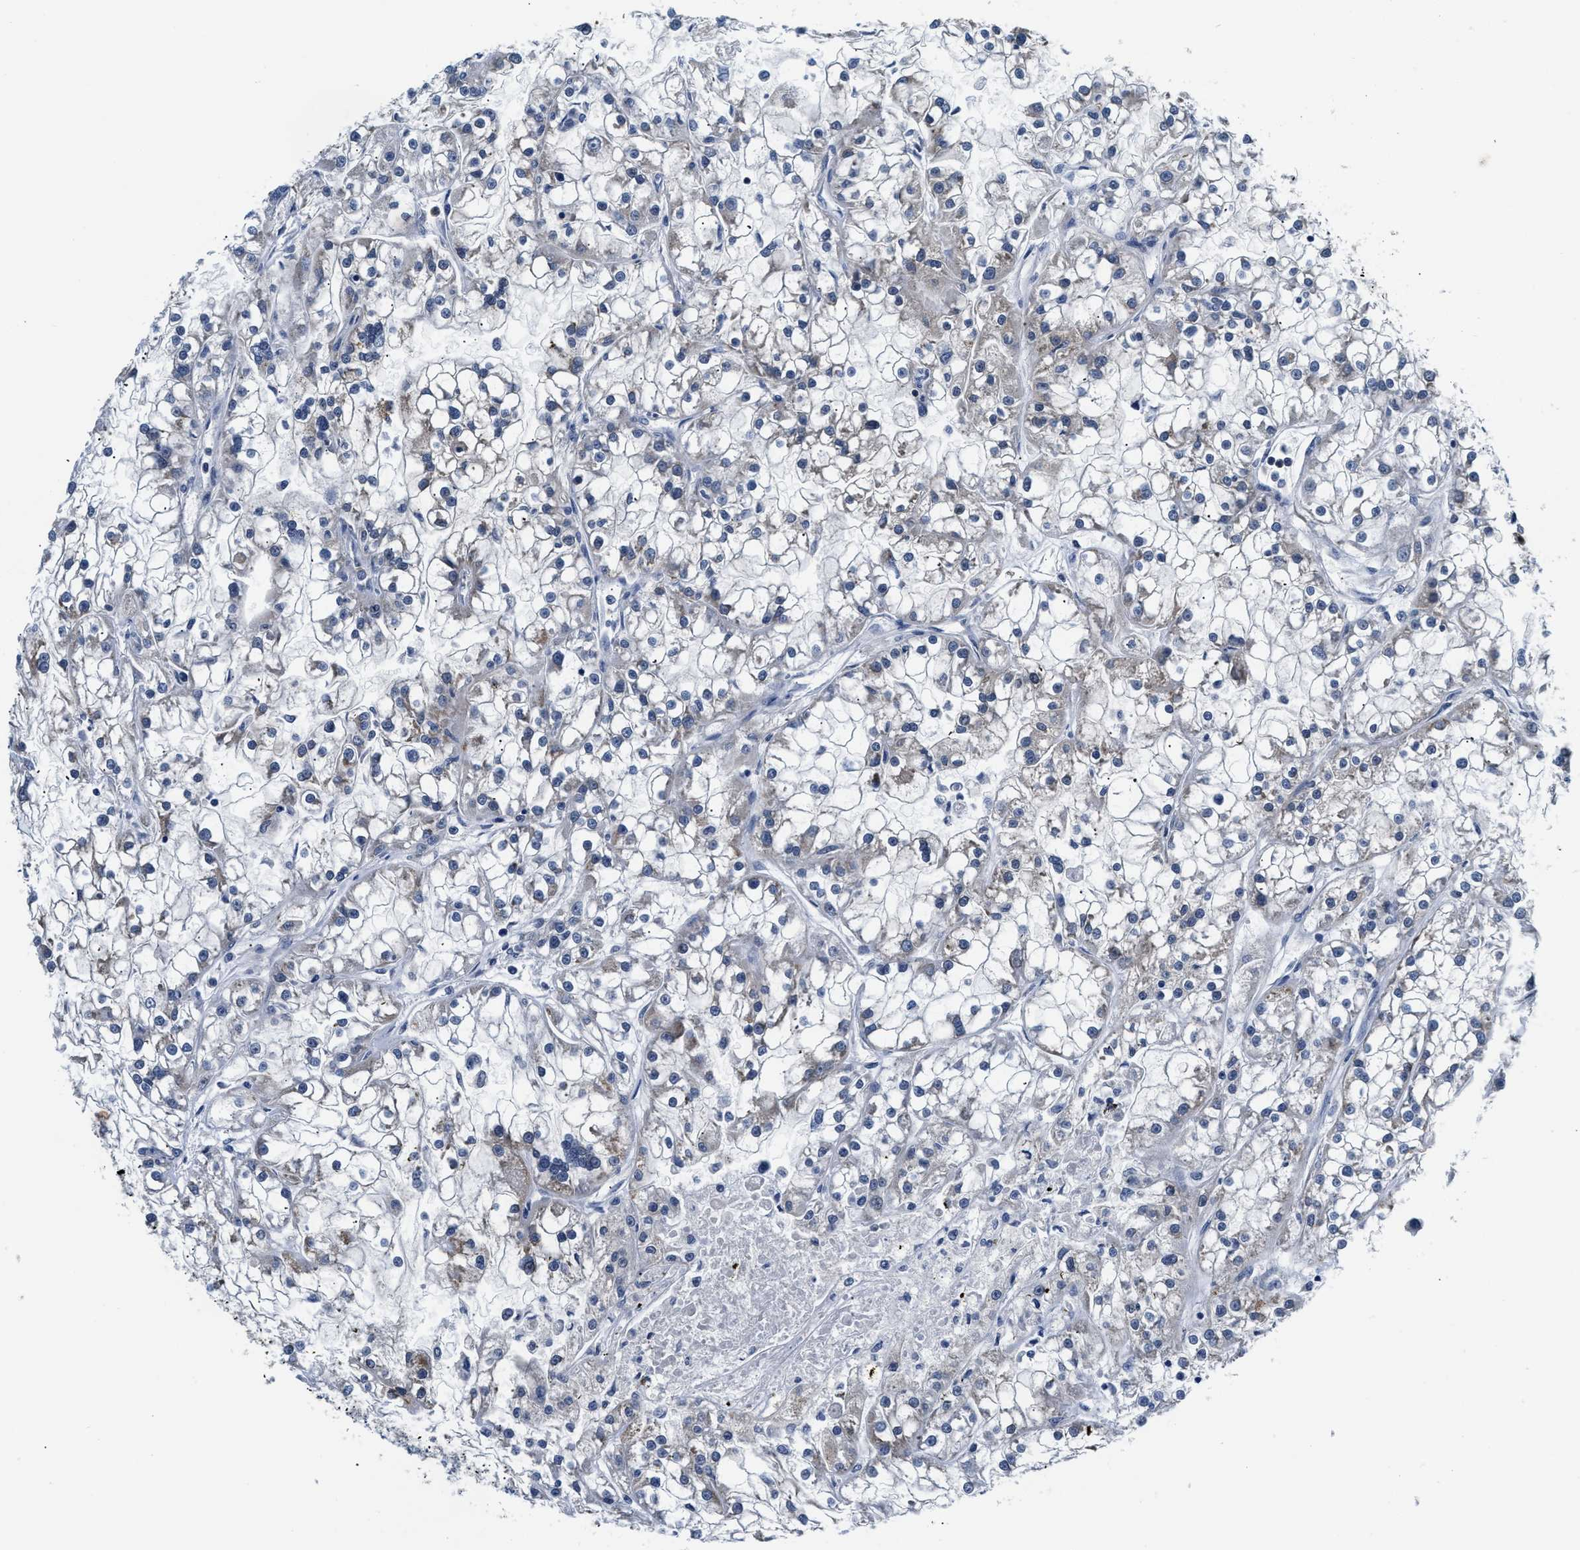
{"staining": {"intensity": "negative", "quantity": "none", "location": "none"}, "tissue": "renal cancer", "cell_type": "Tumor cells", "image_type": "cancer", "snomed": [{"axis": "morphology", "description": "Adenocarcinoma, NOS"}, {"axis": "topography", "description": "Kidney"}], "caption": "A photomicrograph of human renal cancer is negative for staining in tumor cells. (Brightfield microscopy of DAB immunohistochemistry (IHC) at high magnification).", "gene": "SMAD4", "patient": {"sex": "female", "age": 52}}